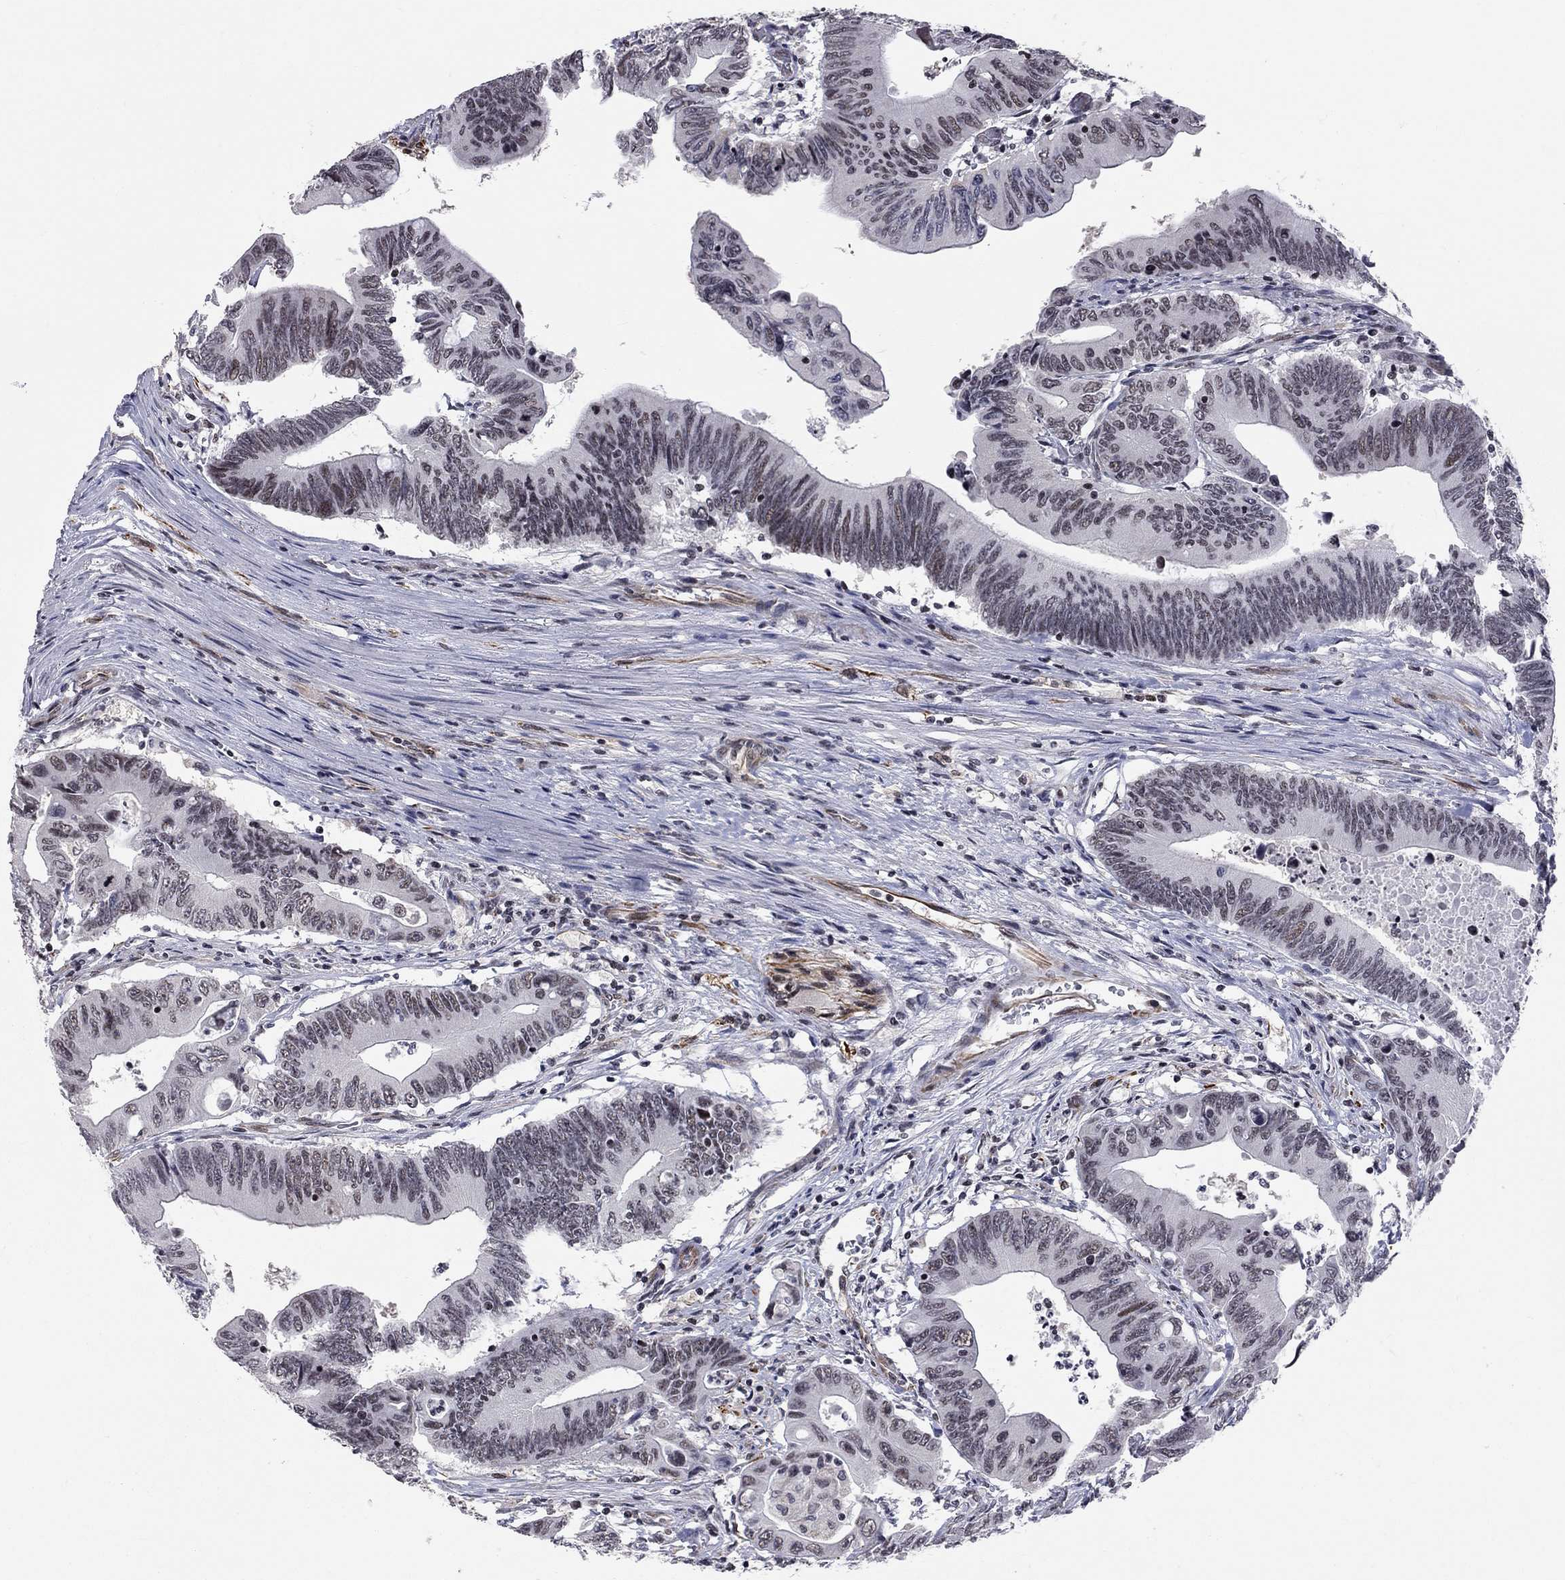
{"staining": {"intensity": "negative", "quantity": "none", "location": "none"}, "tissue": "colorectal cancer", "cell_type": "Tumor cells", "image_type": "cancer", "snomed": [{"axis": "morphology", "description": "Adenocarcinoma, NOS"}, {"axis": "topography", "description": "Colon"}], "caption": "This is a image of IHC staining of adenocarcinoma (colorectal), which shows no expression in tumor cells.", "gene": "MTNR1B", "patient": {"sex": "female", "age": 90}}